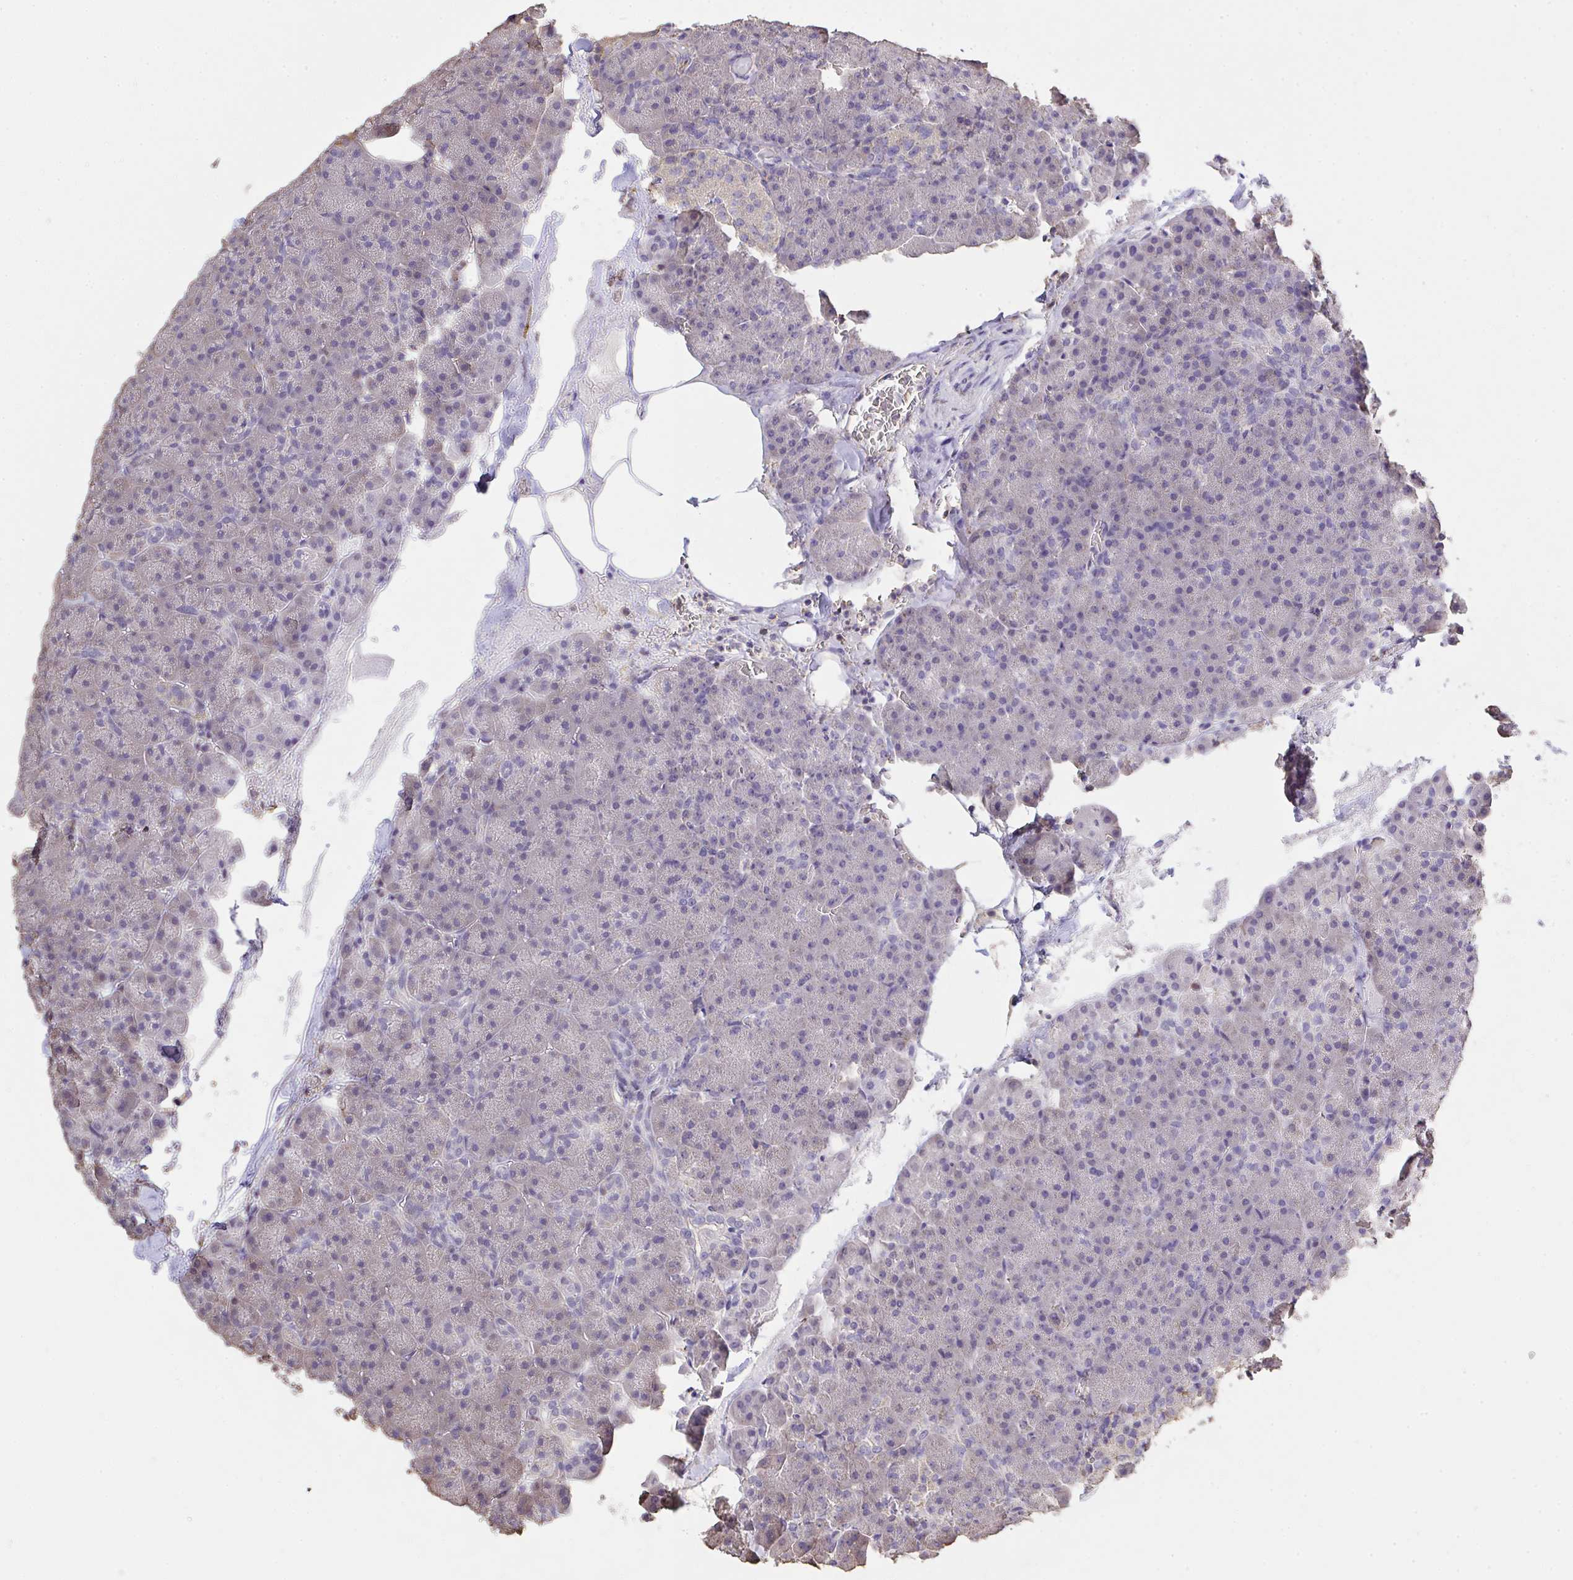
{"staining": {"intensity": "negative", "quantity": "none", "location": "none"}, "tissue": "pancreas", "cell_type": "Exocrine glandular cells", "image_type": "normal", "snomed": [{"axis": "morphology", "description": "Normal tissue, NOS"}, {"axis": "topography", "description": "Pancreas"}], "caption": "The IHC micrograph has no significant positivity in exocrine glandular cells of pancreas.", "gene": "IL23R", "patient": {"sex": "female", "age": 74}}